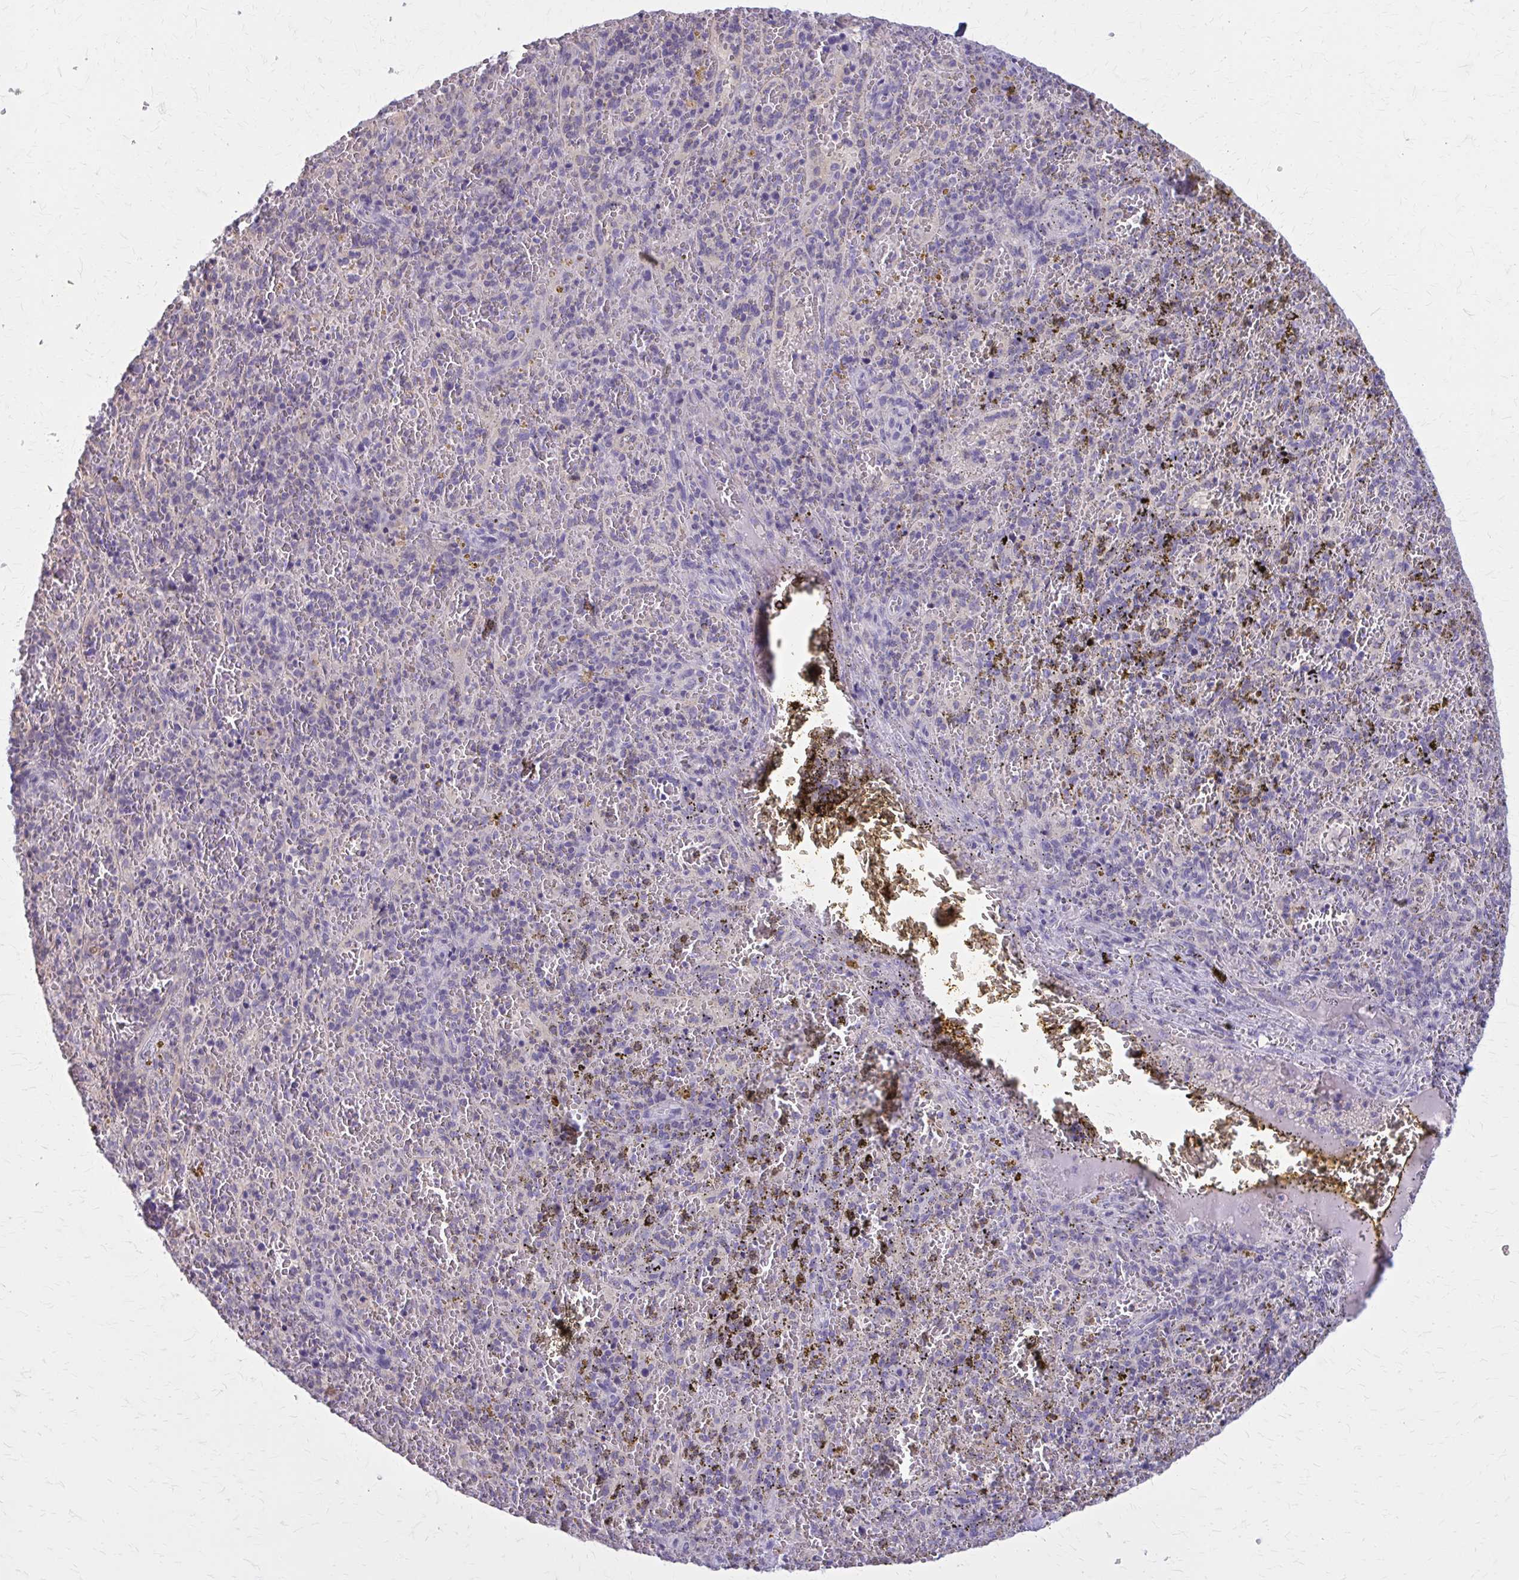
{"staining": {"intensity": "negative", "quantity": "none", "location": "none"}, "tissue": "spleen", "cell_type": "Cells in red pulp", "image_type": "normal", "snomed": [{"axis": "morphology", "description": "Normal tissue, NOS"}, {"axis": "topography", "description": "Spleen"}], "caption": "A histopathology image of spleen stained for a protein reveals no brown staining in cells in red pulp. (DAB (3,3'-diaminobenzidine) immunohistochemistry visualized using brightfield microscopy, high magnification).", "gene": "OR4A47", "patient": {"sex": "female", "age": 50}}